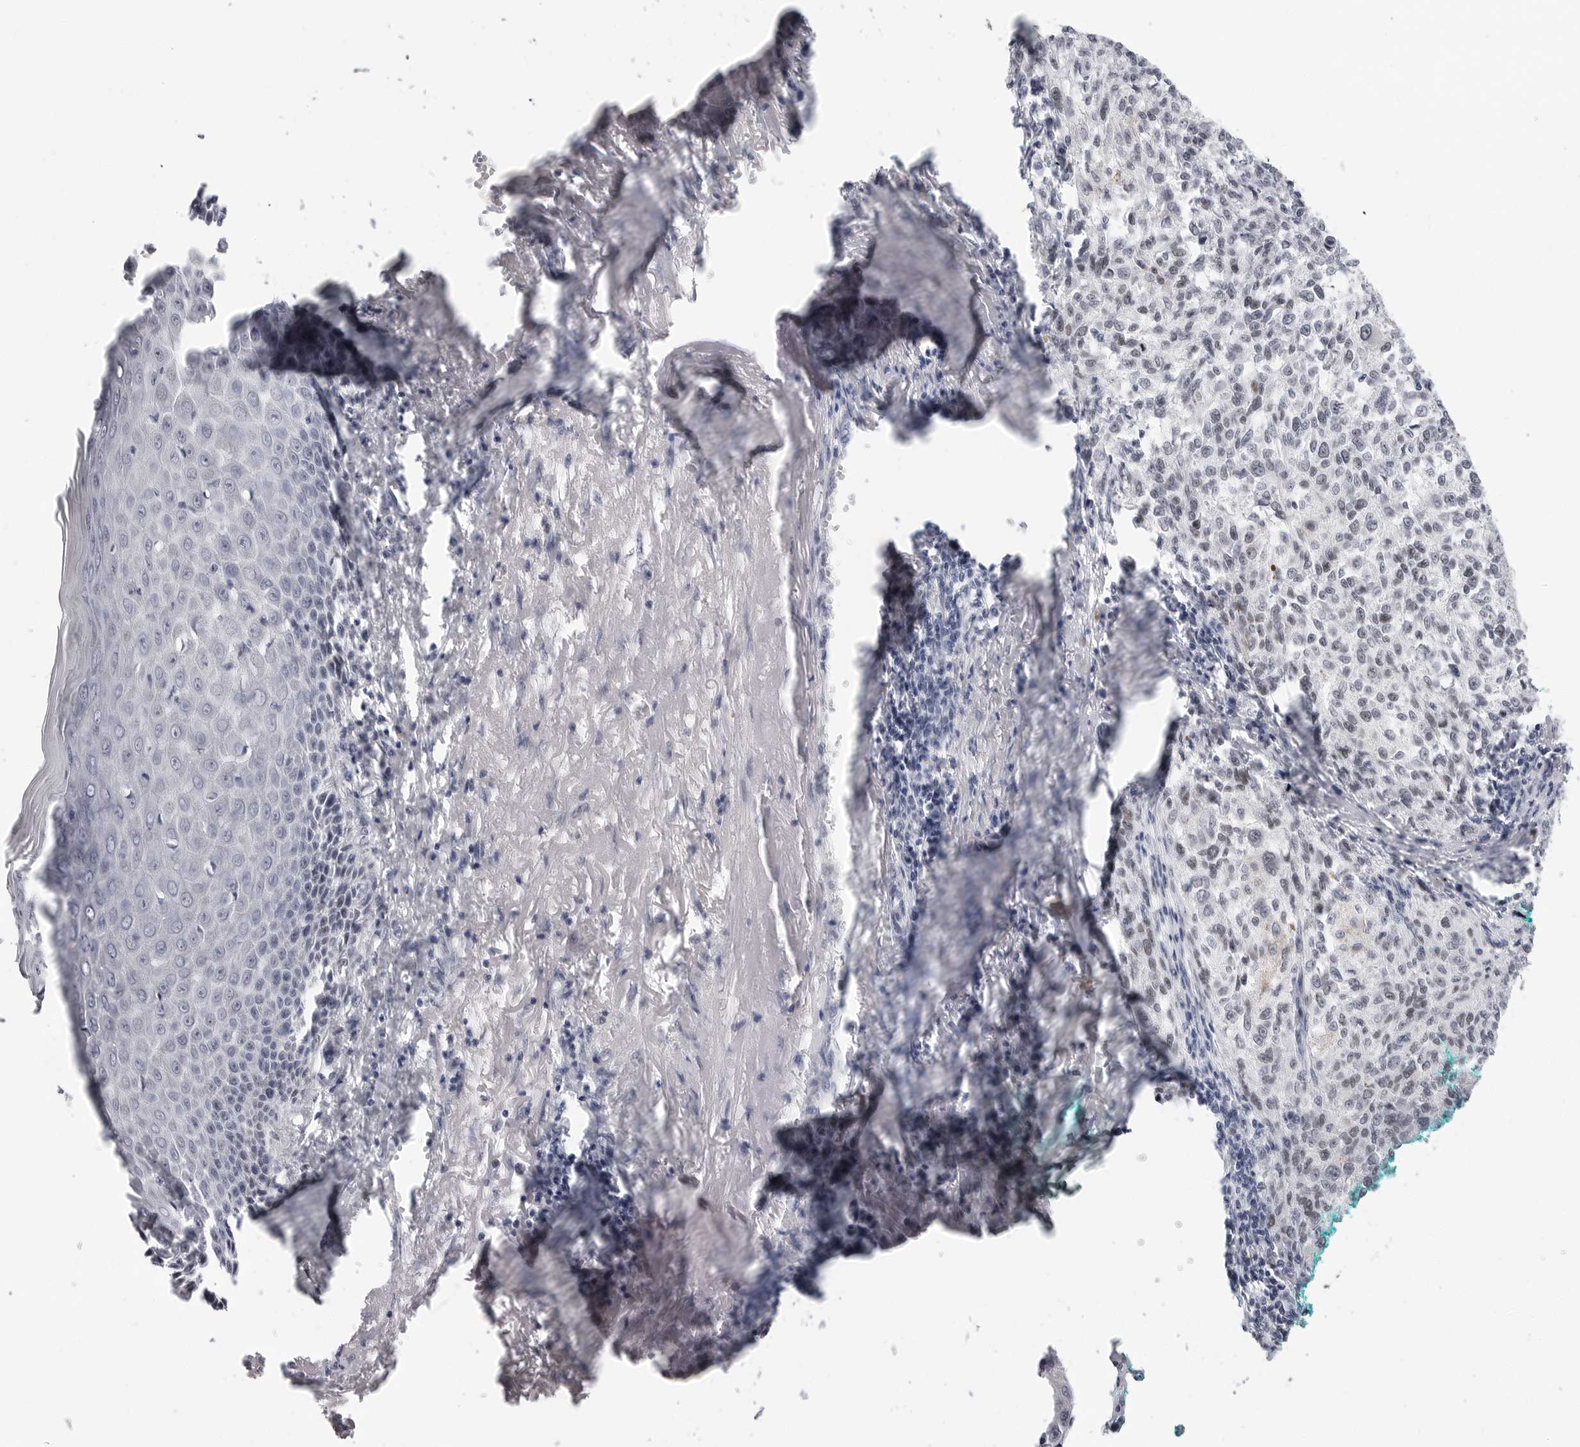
{"staining": {"intensity": "weak", "quantity": "25%-75%", "location": "nuclear"}, "tissue": "melanoma", "cell_type": "Tumor cells", "image_type": "cancer", "snomed": [{"axis": "morphology", "description": "Necrosis, NOS"}, {"axis": "morphology", "description": "Malignant melanoma, NOS"}, {"axis": "topography", "description": "Skin"}], "caption": "Tumor cells demonstrate low levels of weak nuclear positivity in approximately 25%-75% of cells in human malignant melanoma. Immunohistochemistry stains the protein of interest in brown and the nuclei are stained blue.", "gene": "VEZF1", "patient": {"sex": "female", "age": 87}}